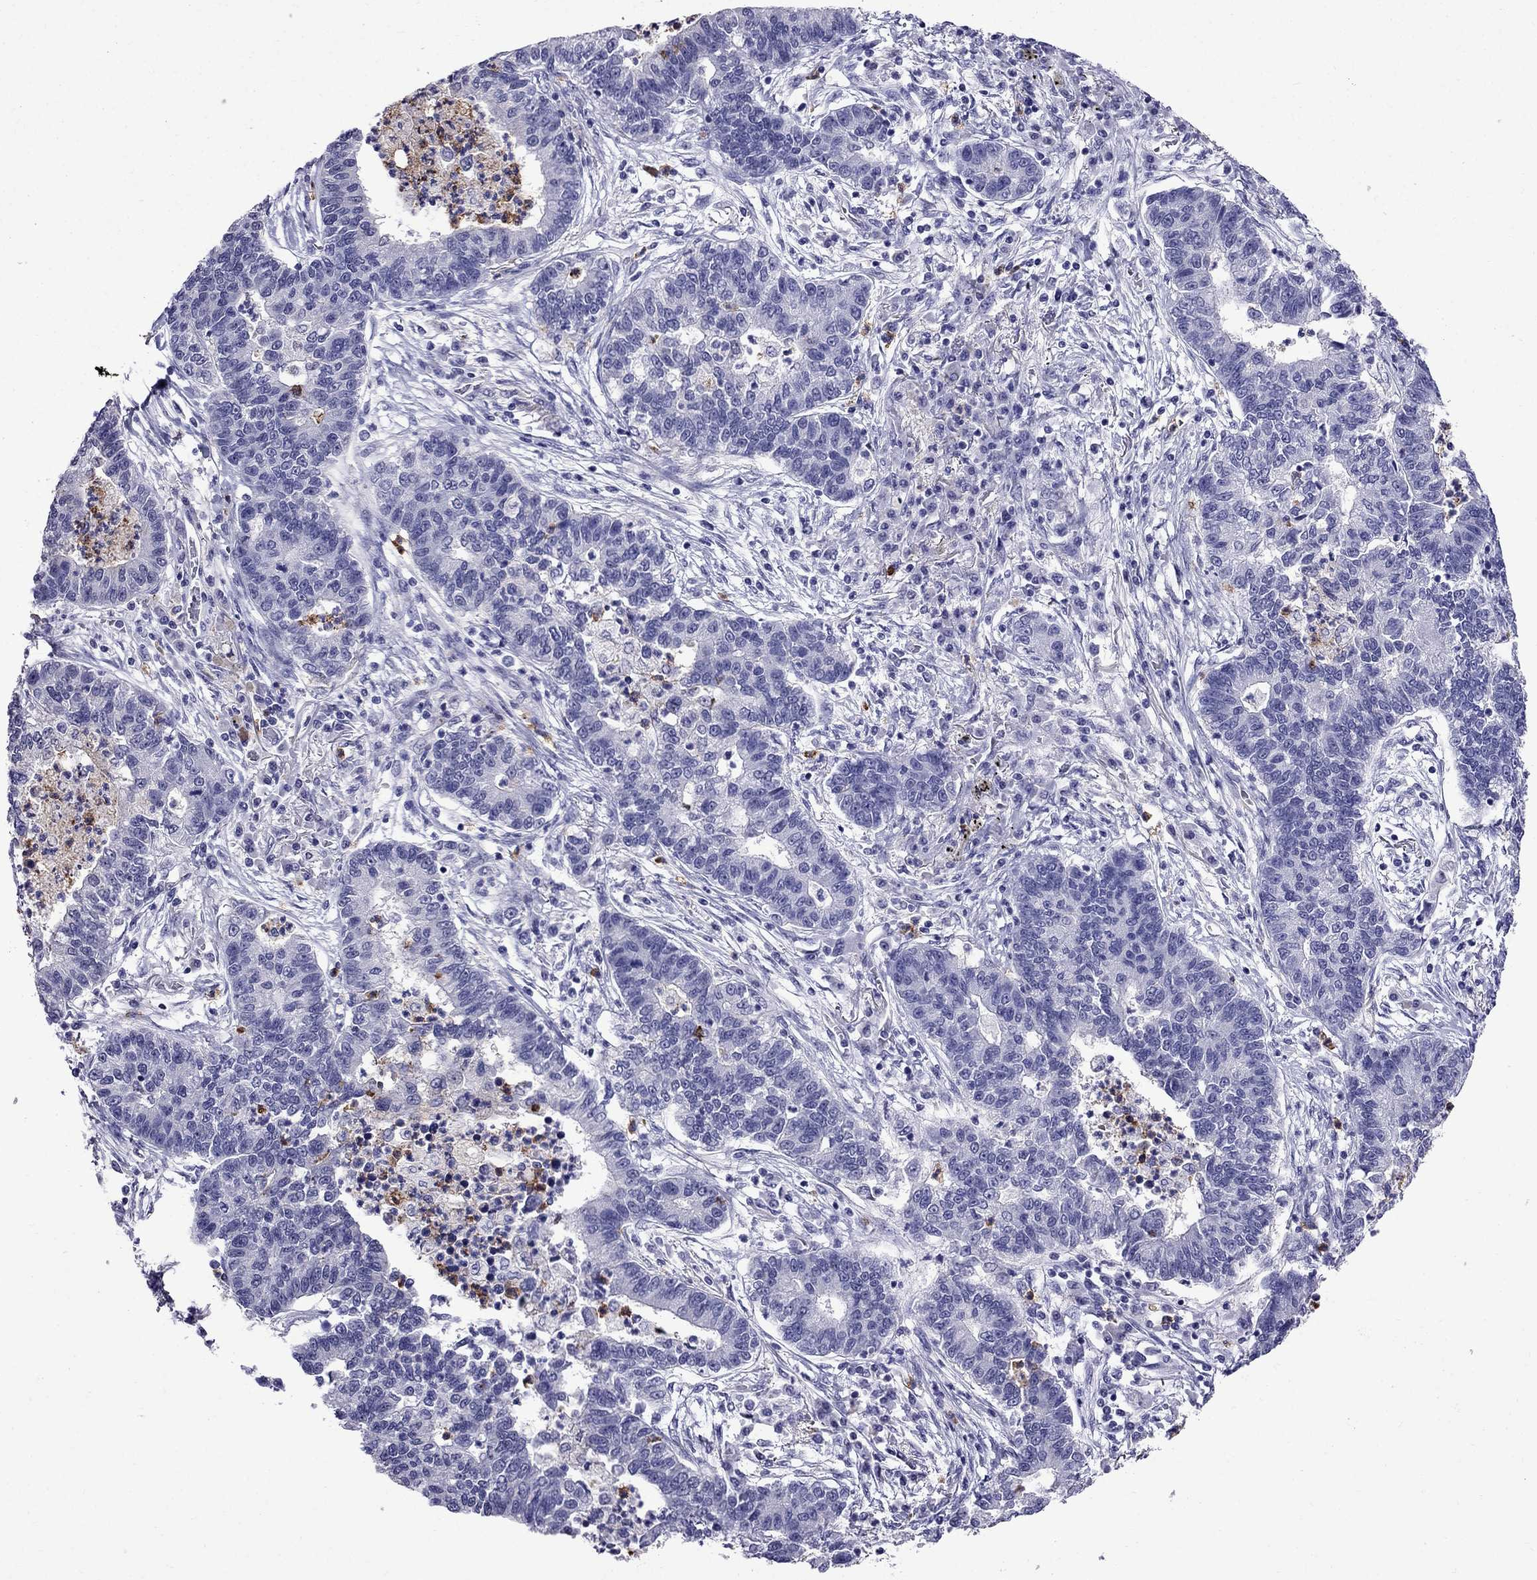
{"staining": {"intensity": "negative", "quantity": "none", "location": "none"}, "tissue": "lung cancer", "cell_type": "Tumor cells", "image_type": "cancer", "snomed": [{"axis": "morphology", "description": "Adenocarcinoma, NOS"}, {"axis": "topography", "description": "Lung"}], "caption": "The micrograph shows no significant expression in tumor cells of lung adenocarcinoma.", "gene": "OLFM4", "patient": {"sex": "female", "age": 57}}